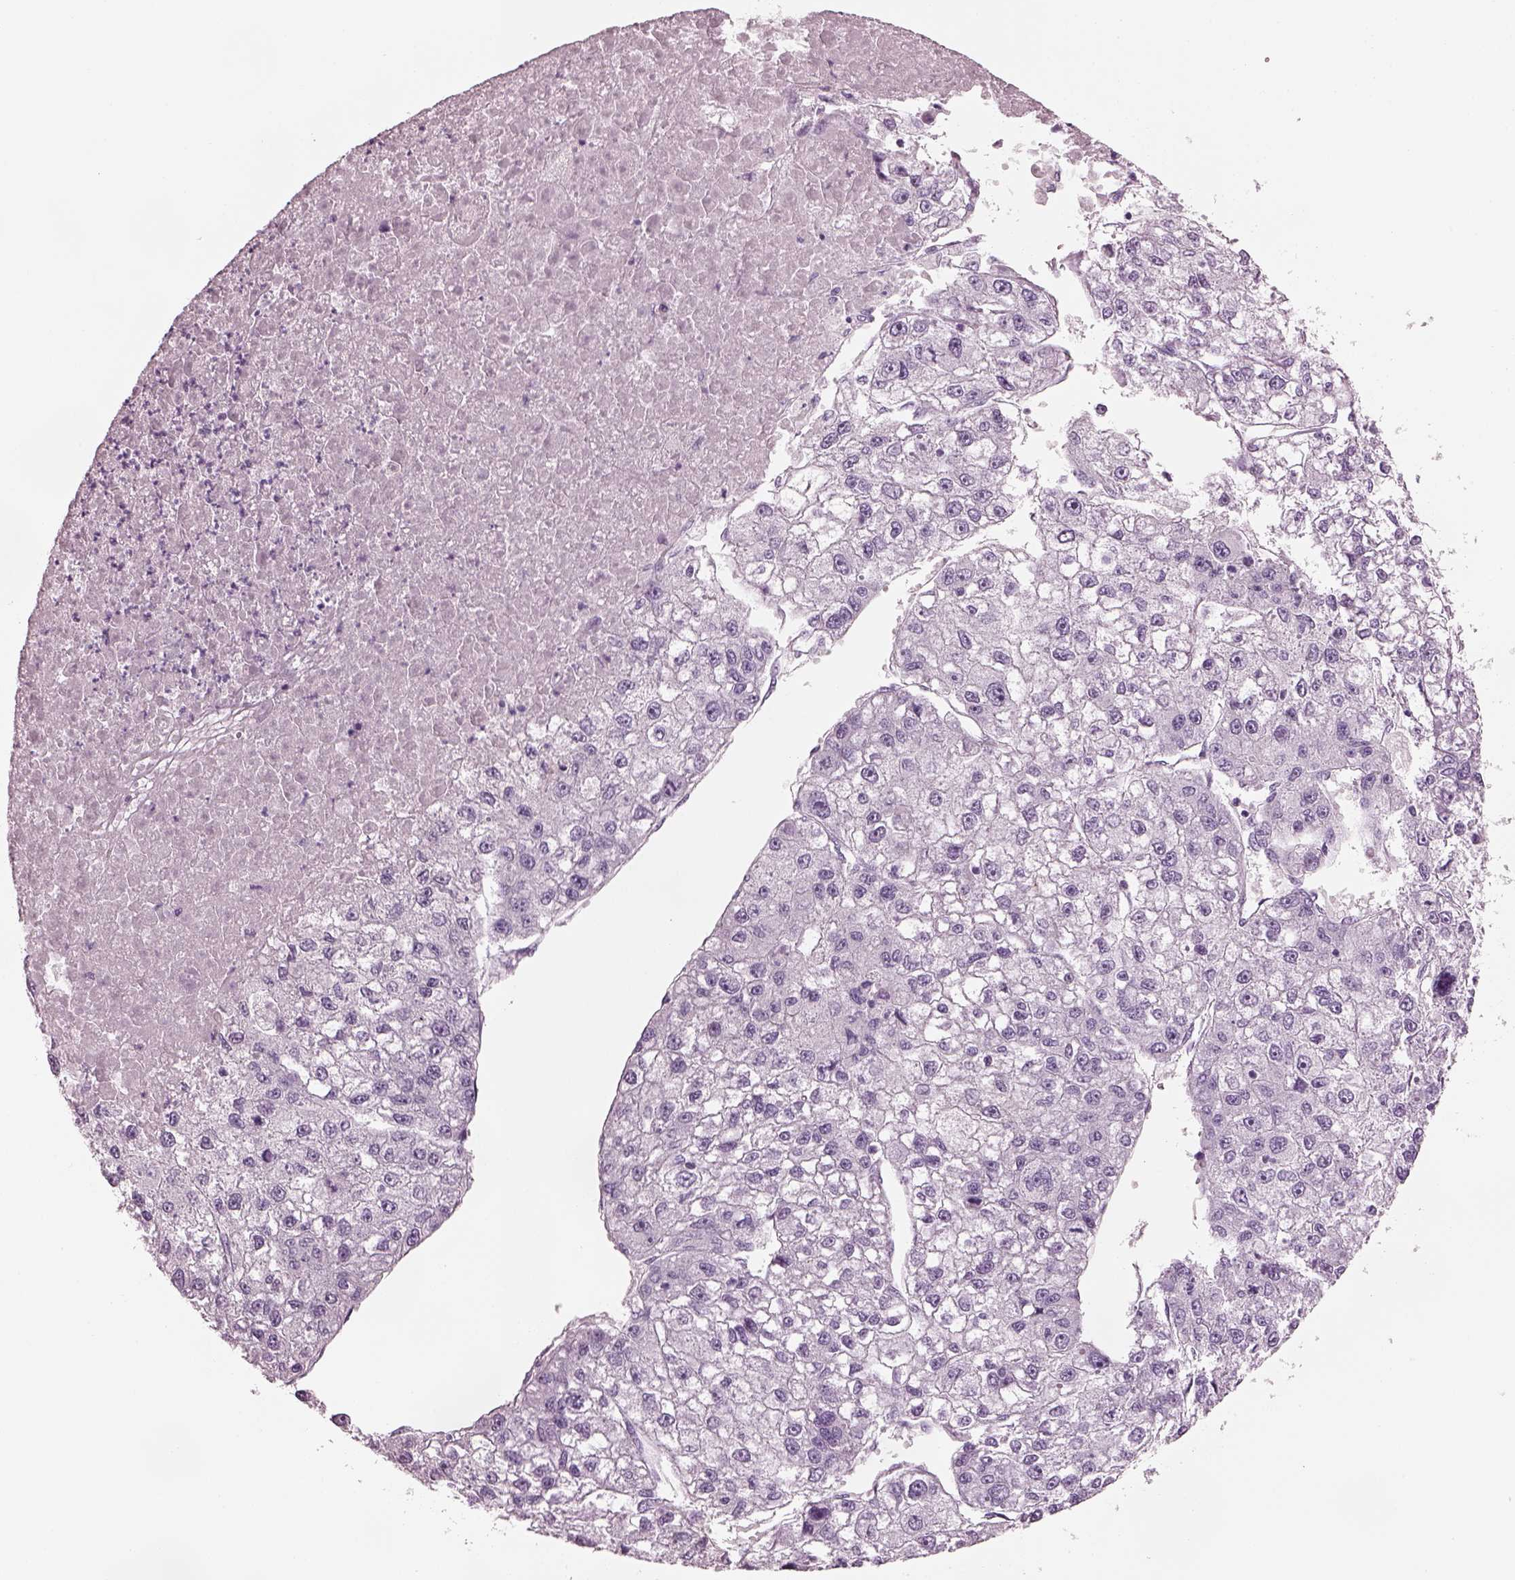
{"staining": {"intensity": "negative", "quantity": "none", "location": "none"}, "tissue": "liver cancer", "cell_type": "Tumor cells", "image_type": "cancer", "snomed": [{"axis": "morphology", "description": "Carcinoma, Hepatocellular, NOS"}, {"axis": "topography", "description": "Liver"}], "caption": "Liver cancer was stained to show a protein in brown. There is no significant positivity in tumor cells. (Stains: DAB immunohistochemistry with hematoxylin counter stain, Microscopy: brightfield microscopy at high magnification).", "gene": "PDC", "patient": {"sex": "male", "age": 56}}